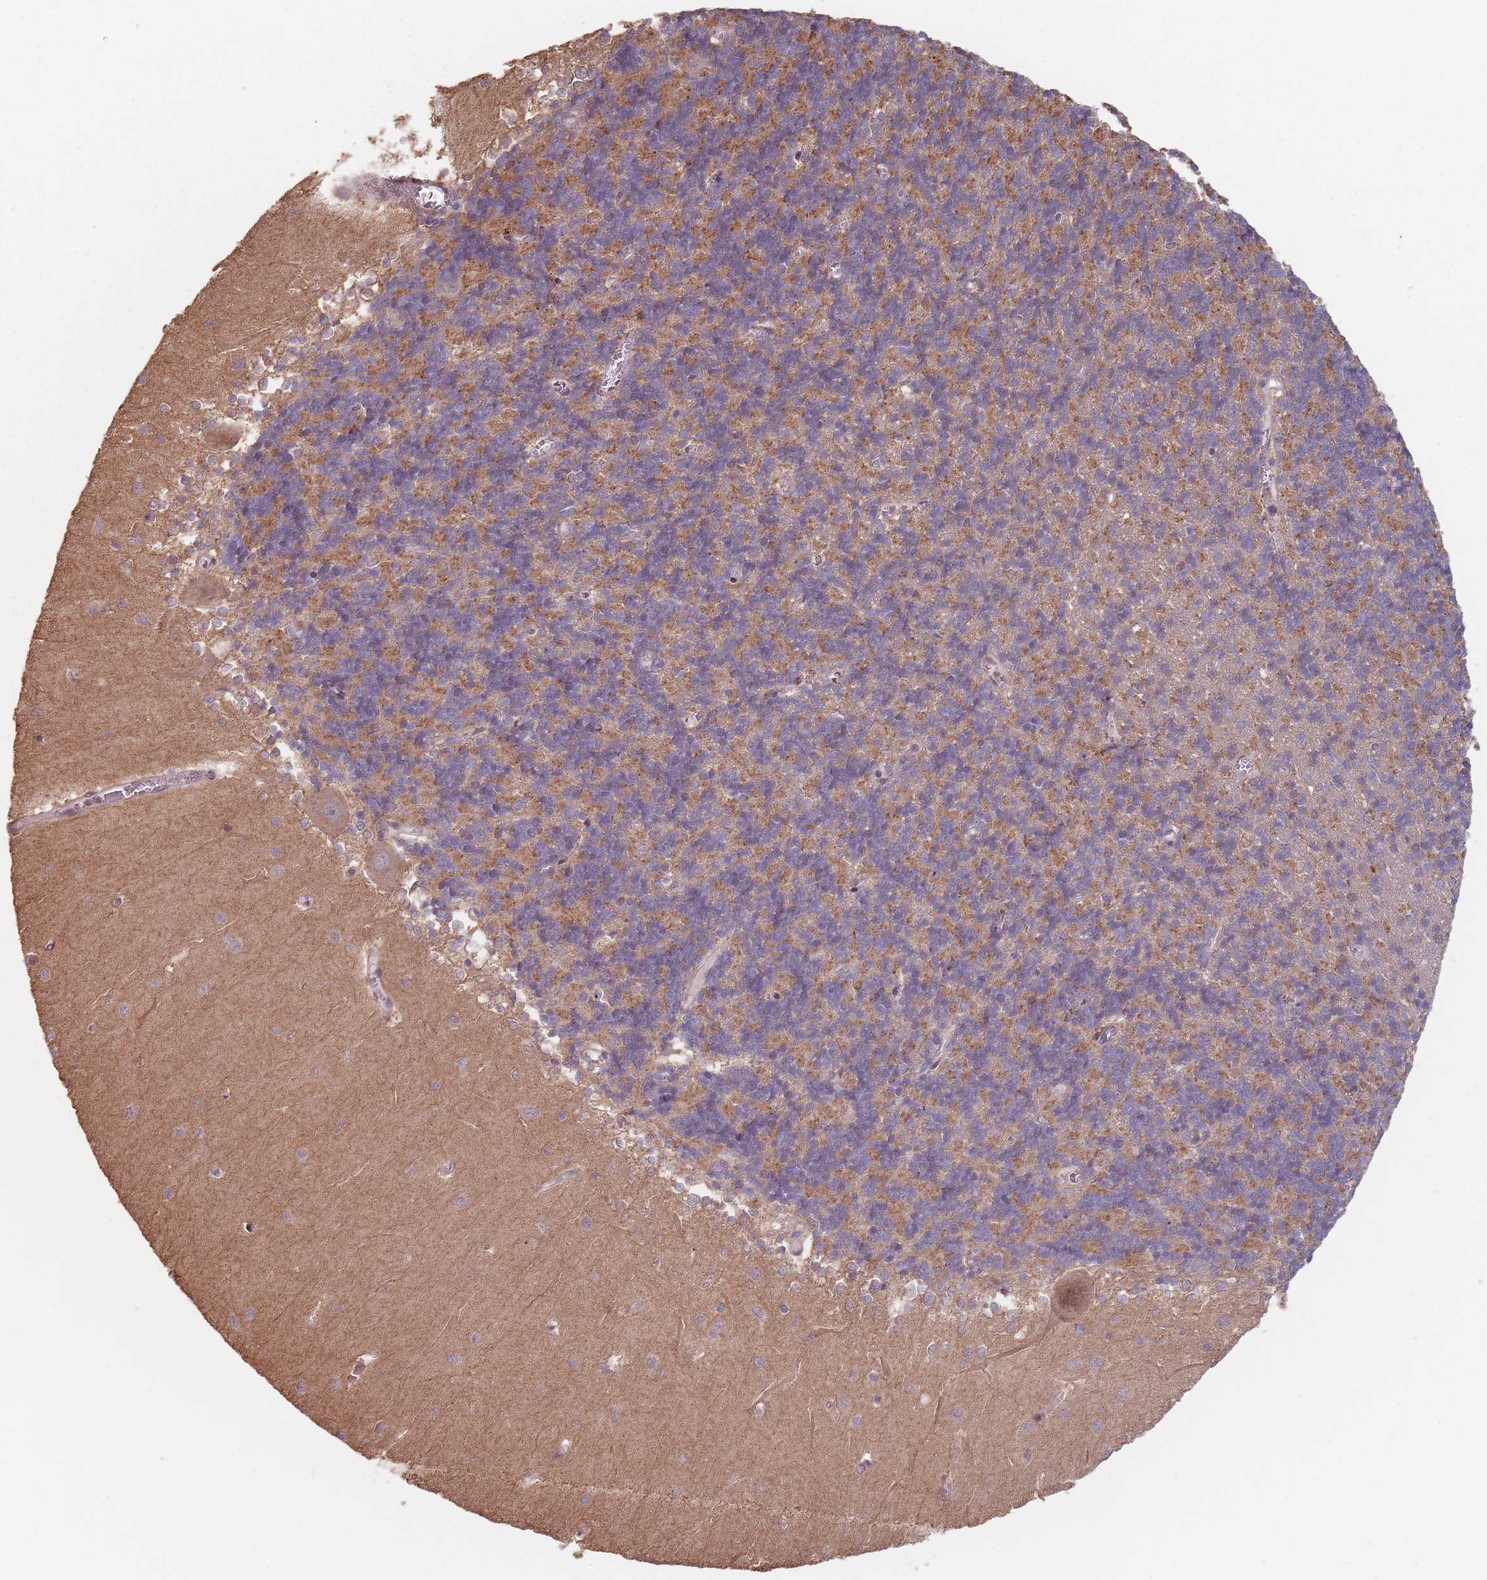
{"staining": {"intensity": "moderate", "quantity": ">75%", "location": "cytoplasmic/membranous"}, "tissue": "cerebellum", "cell_type": "Cells in granular layer", "image_type": "normal", "snomed": [{"axis": "morphology", "description": "Normal tissue, NOS"}, {"axis": "topography", "description": "Cerebellum"}], "caption": "IHC histopathology image of normal cerebellum stained for a protein (brown), which shows medium levels of moderate cytoplasmic/membranous staining in about >75% of cells in granular layer.", "gene": "VPS52", "patient": {"sex": "male", "age": 37}}